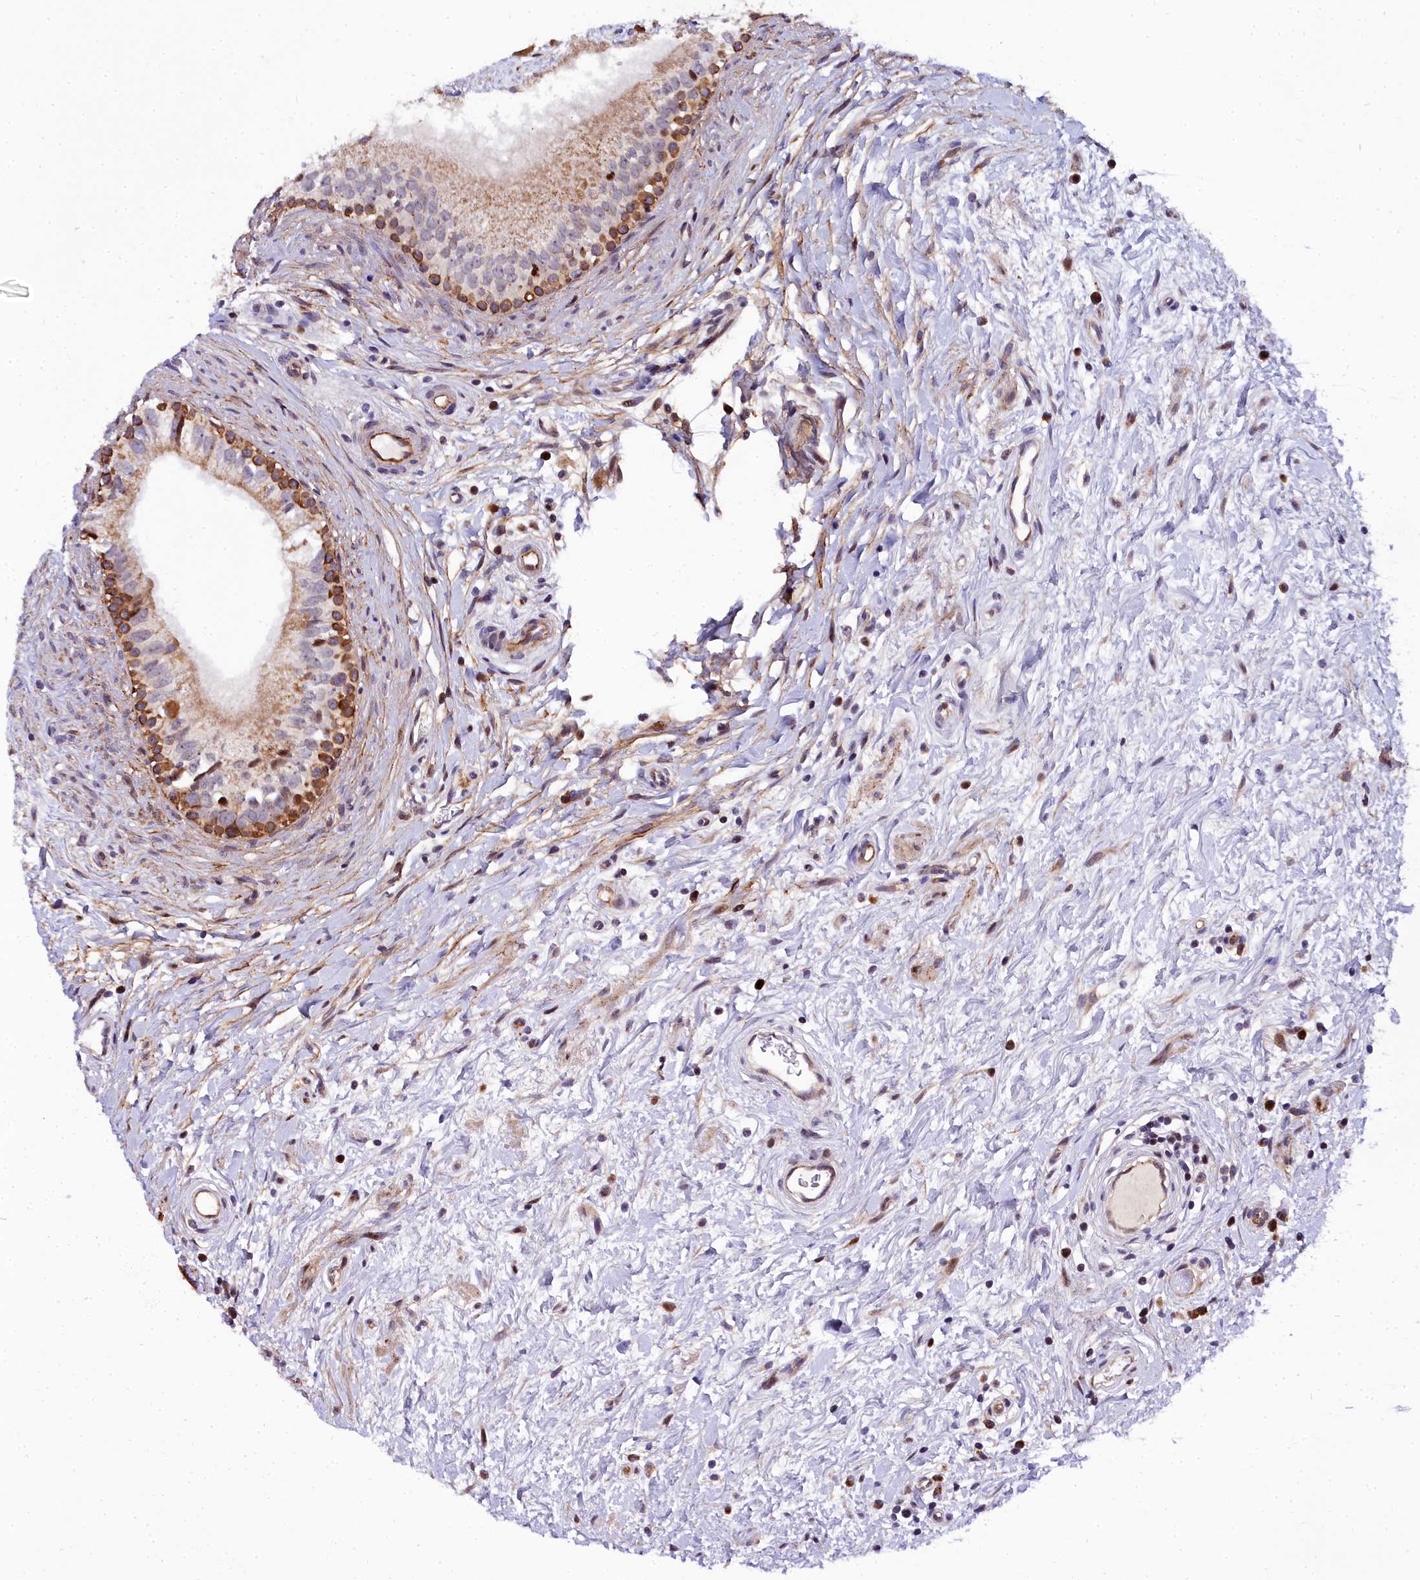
{"staining": {"intensity": "strong", "quantity": "25%-75%", "location": "cytoplasmic/membranous"}, "tissue": "epididymis", "cell_type": "Glandular cells", "image_type": "normal", "snomed": [{"axis": "morphology", "description": "Normal tissue, NOS"}, {"axis": "topography", "description": "Epididymis"}], "caption": "A brown stain labels strong cytoplasmic/membranous expression of a protein in glandular cells of normal human epididymis. The staining was performed using DAB (3,3'-diaminobenzidine), with brown indicating positive protein expression. Nuclei are stained blue with hematoxylin.", "gene": "MRPS11", "patient": {"sex": "male", "age": 80}}